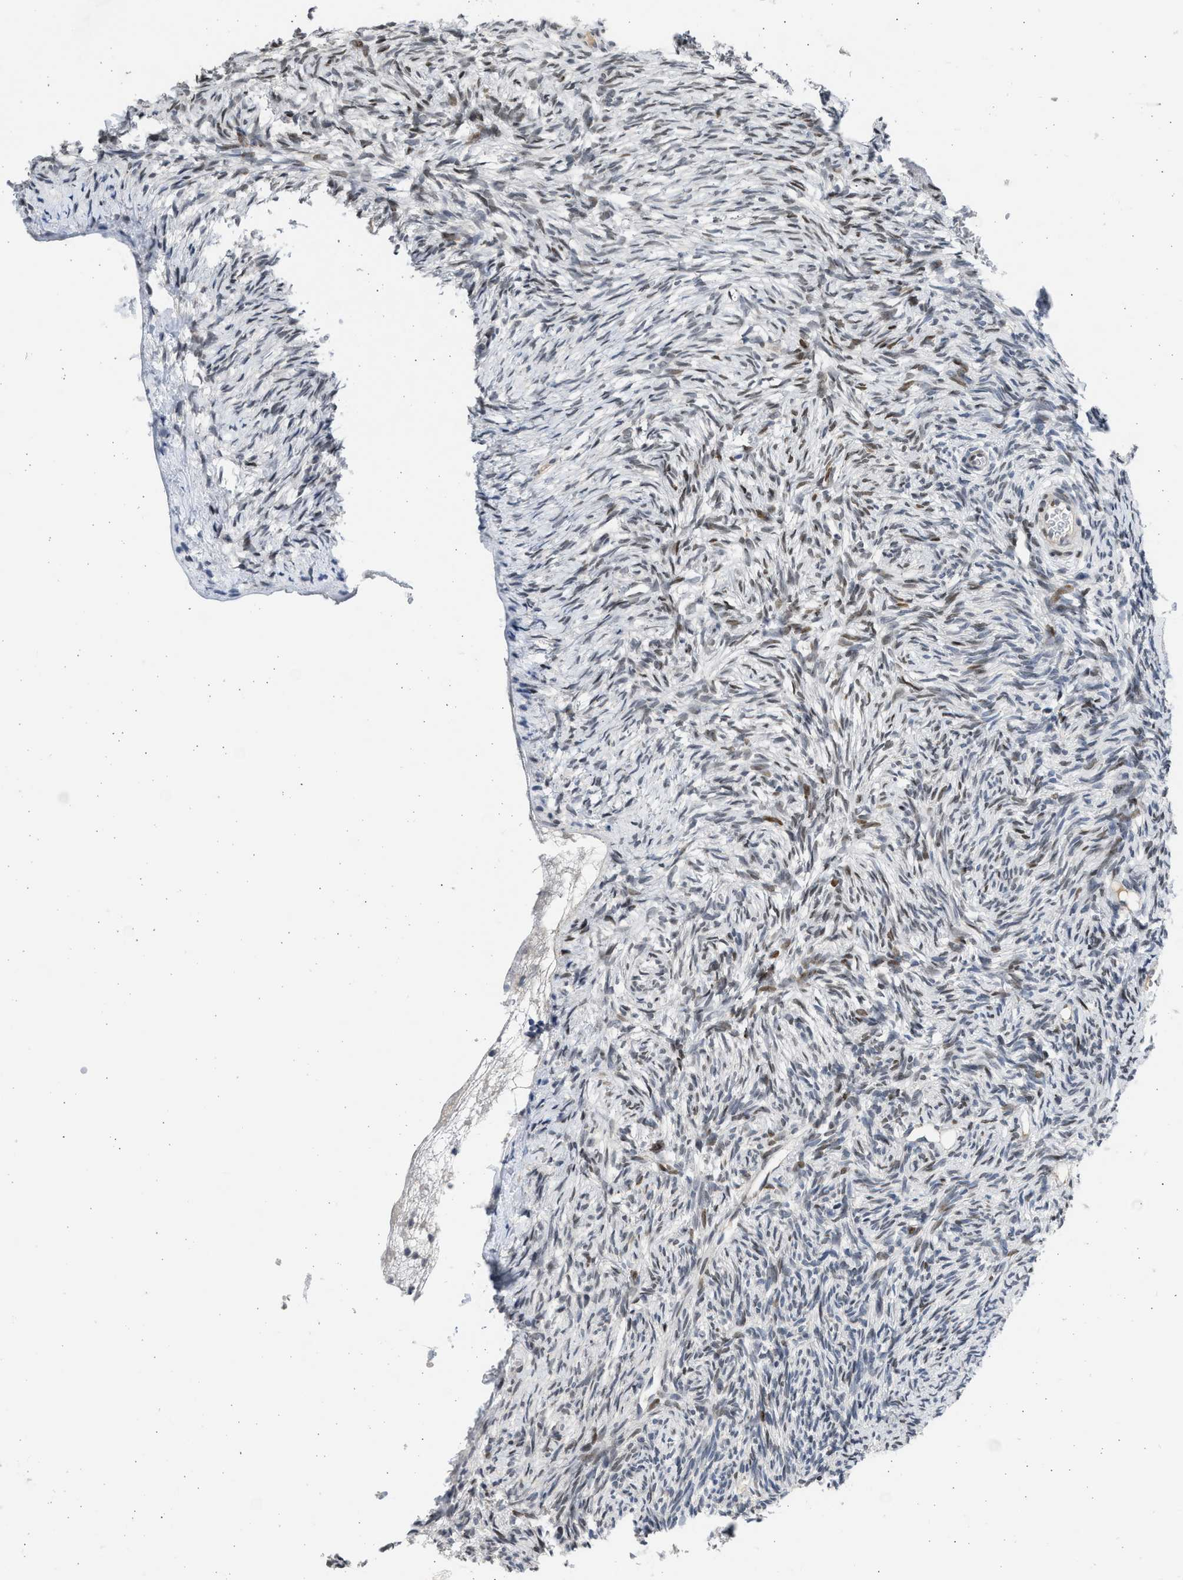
{"staining": {"intensity": "moderate", "quantity": "<25%", "location": "nuclear"}, "tissue": "ovary", "cell_type": "Ovarian stroma cells", "image_type": "normal", "snomed": [{"axis": "morphology", "description": "Normal tissue, NOS"}, {"axis": "topography", "description": "Ovary"}], "caption": "Immunohistochemistry (DAB) staining of normal ovary displays moderate nuclear protein staining in about <25% of ovarian stroma cells.", "gene": "HMGN3", "patient": {"sex": "female", "age": 33}}